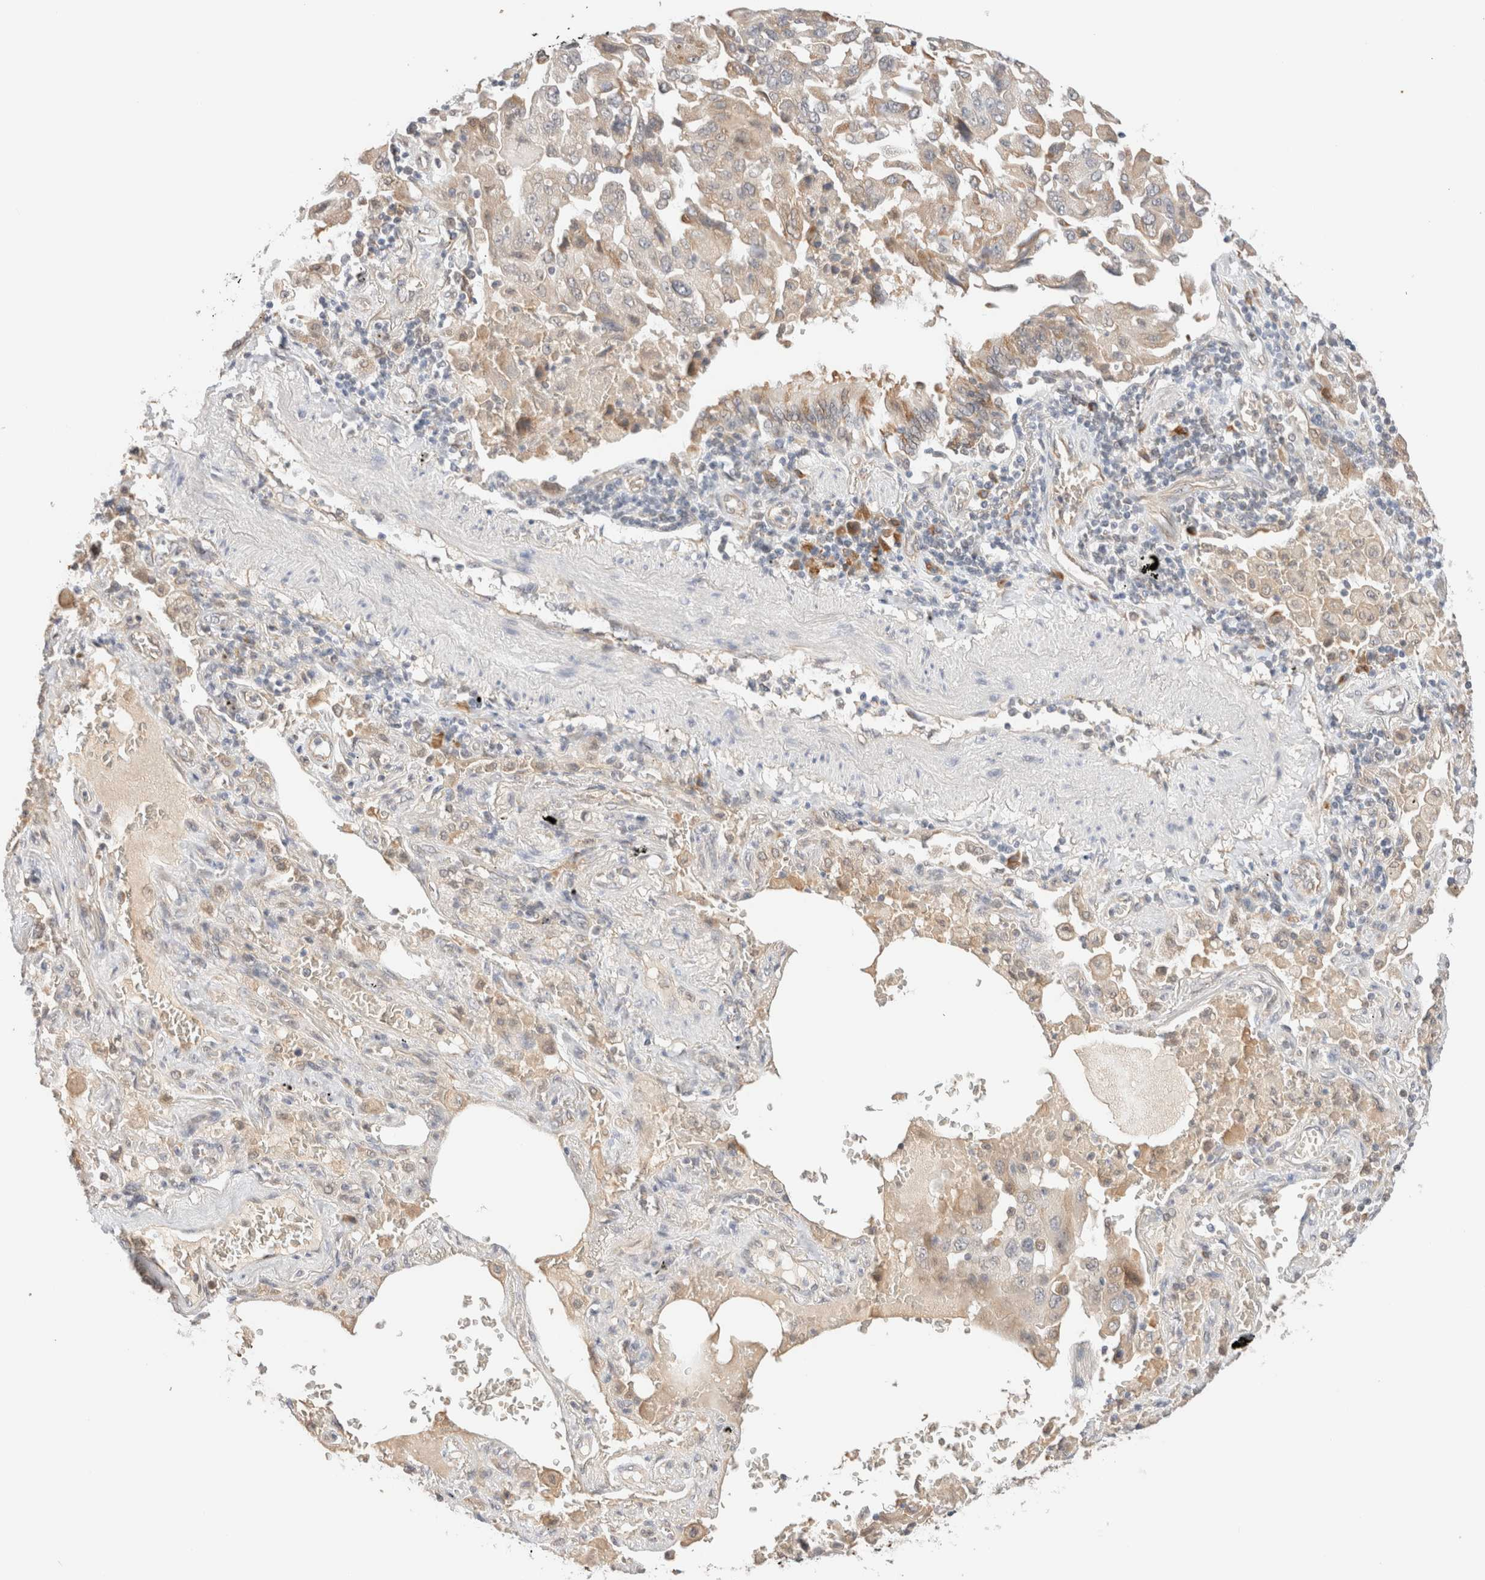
{"staining": {"intensity": "weak", "quantity": "25%-75%", "location": "cytoplasmic/membranous"}, "tissue": "lung cancer", "cell_type": "Tumor cells", "image_type": "cancer", "snomed": [{"axis": "morphology", "description": "Adenocarcinoma, NOS"}, {"axis": "topography", "description": "Lung"}], "caption": "Immunohistochemistry of human lung cancer (adenocarcinoma) reveals low levels of weak cytoplasmic/membranous staining in approximately 25%-75% of tumor cells.", "gene": "SYVN1", "patient": {"sex": "female", "age": 65}}